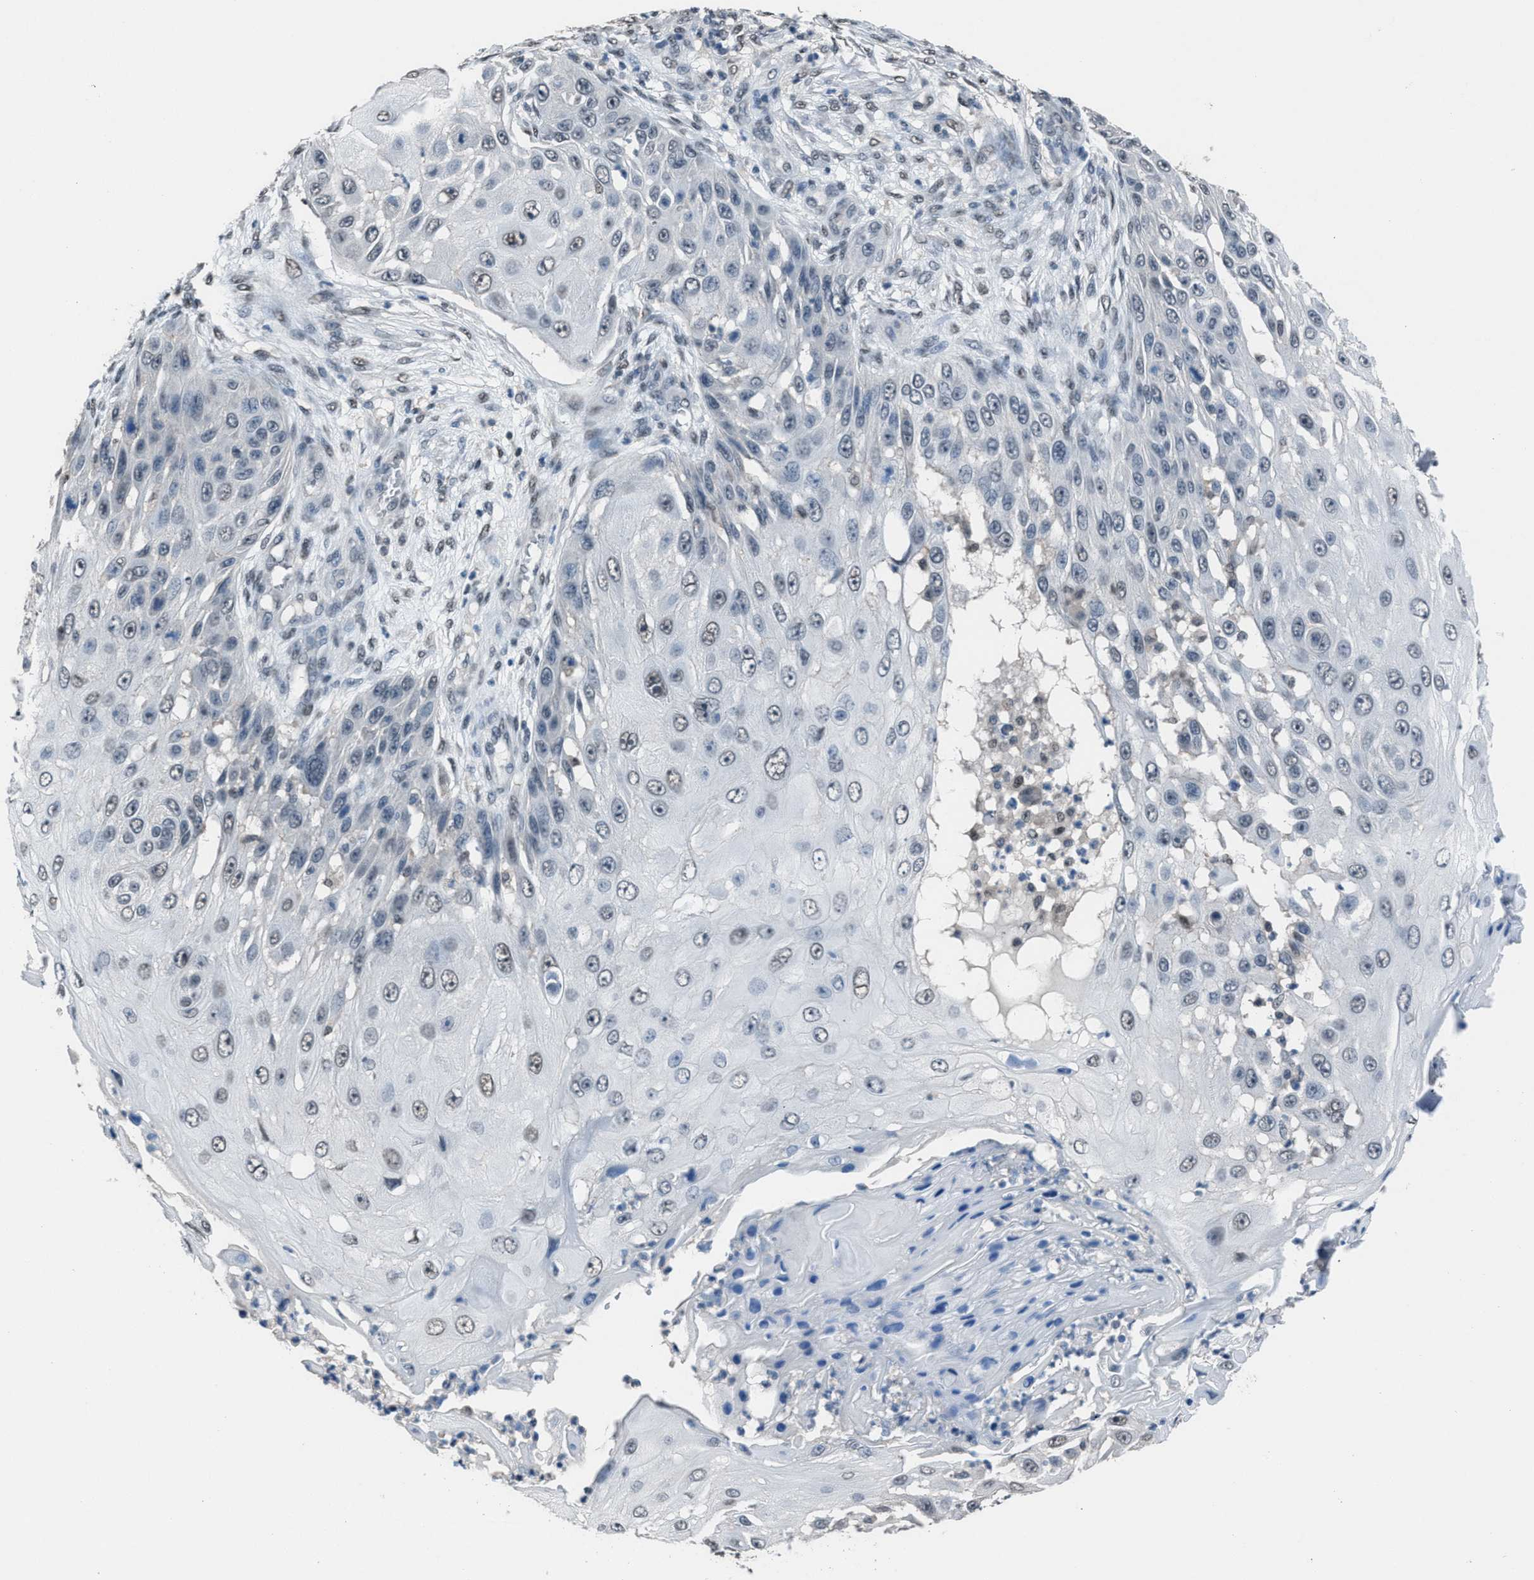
{"staining": {"intensity": "weak", "quantity": "<25%", "location": "nuclear"}, "tissue": "skin cancer", "cell_type": "Tumor cells", "image_type": "cancer", "snomed": [{"axis": "morphology", "description": "Squamous cell carcinoma, NOS"}, {"axis": "topography", "description": "Skin"}], "caption": "This is an IHC image of skin cancer. There is no staining in tumor cells.", "gene": "ZNF276", "patient": {"sex": "female", "age": 44}}